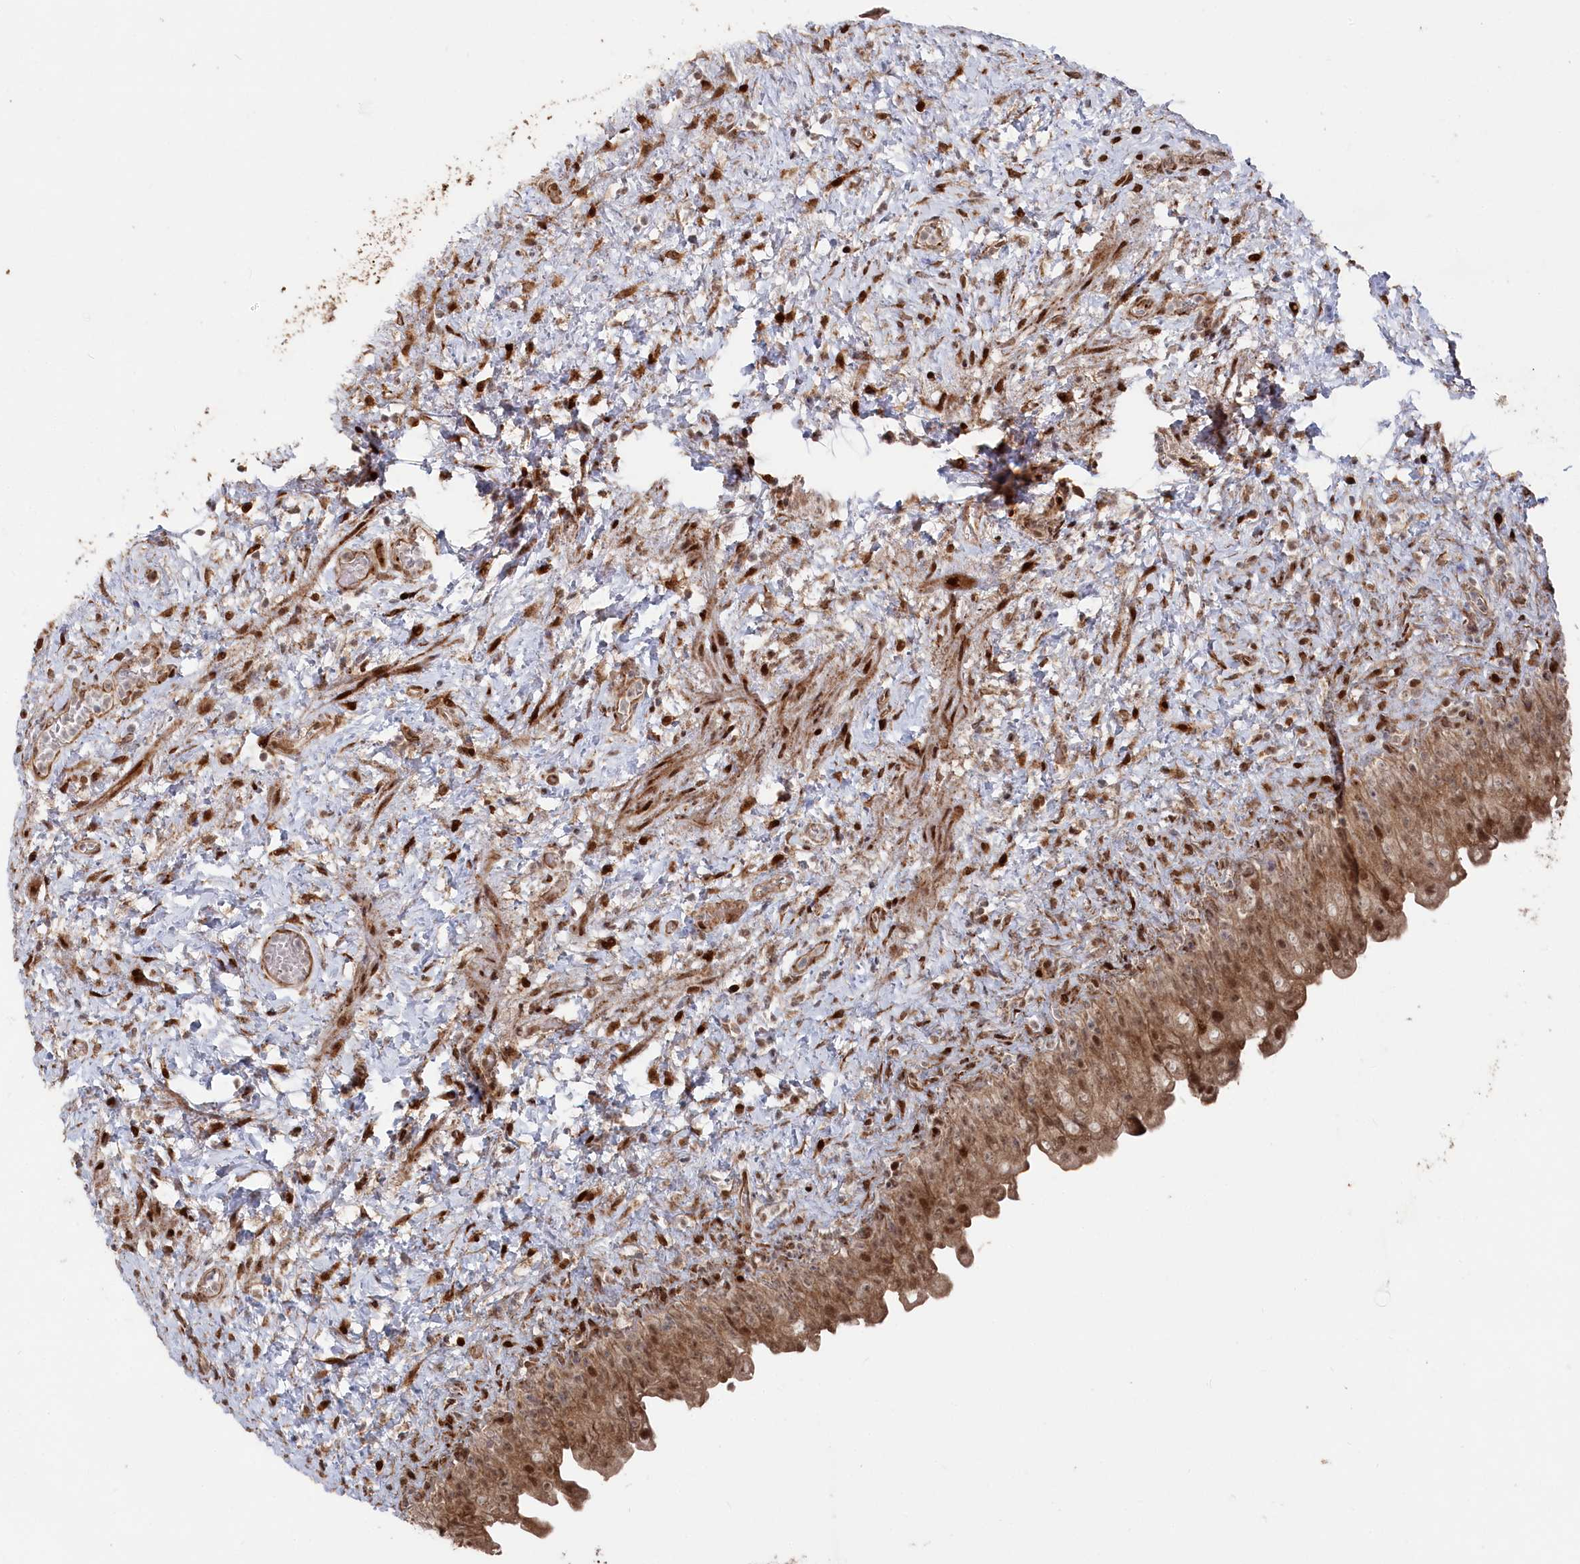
{"staining": {"intensity": "moderate", "quantity": ">75%", "location": "cytoplasmic/membranous,nuclear"}, "tissue": "urinary bladder", "cell_type": "Urothelial cells", "image_type": "normal", "snomed": [{"axis": "morphology", "description": "Normal tissue, NOS"}, {"axis": "topography", "description": "Urinary bladder"}], "caption": "Brown immunohistochemical staining in unremarkable urinary bladder demonstrates moderate cytoplasmic/membranous,nuclear staining in about >75% of urothelial cells.", "gene": "POLR3A", "patient": {"sex": "female", "age": 27}}